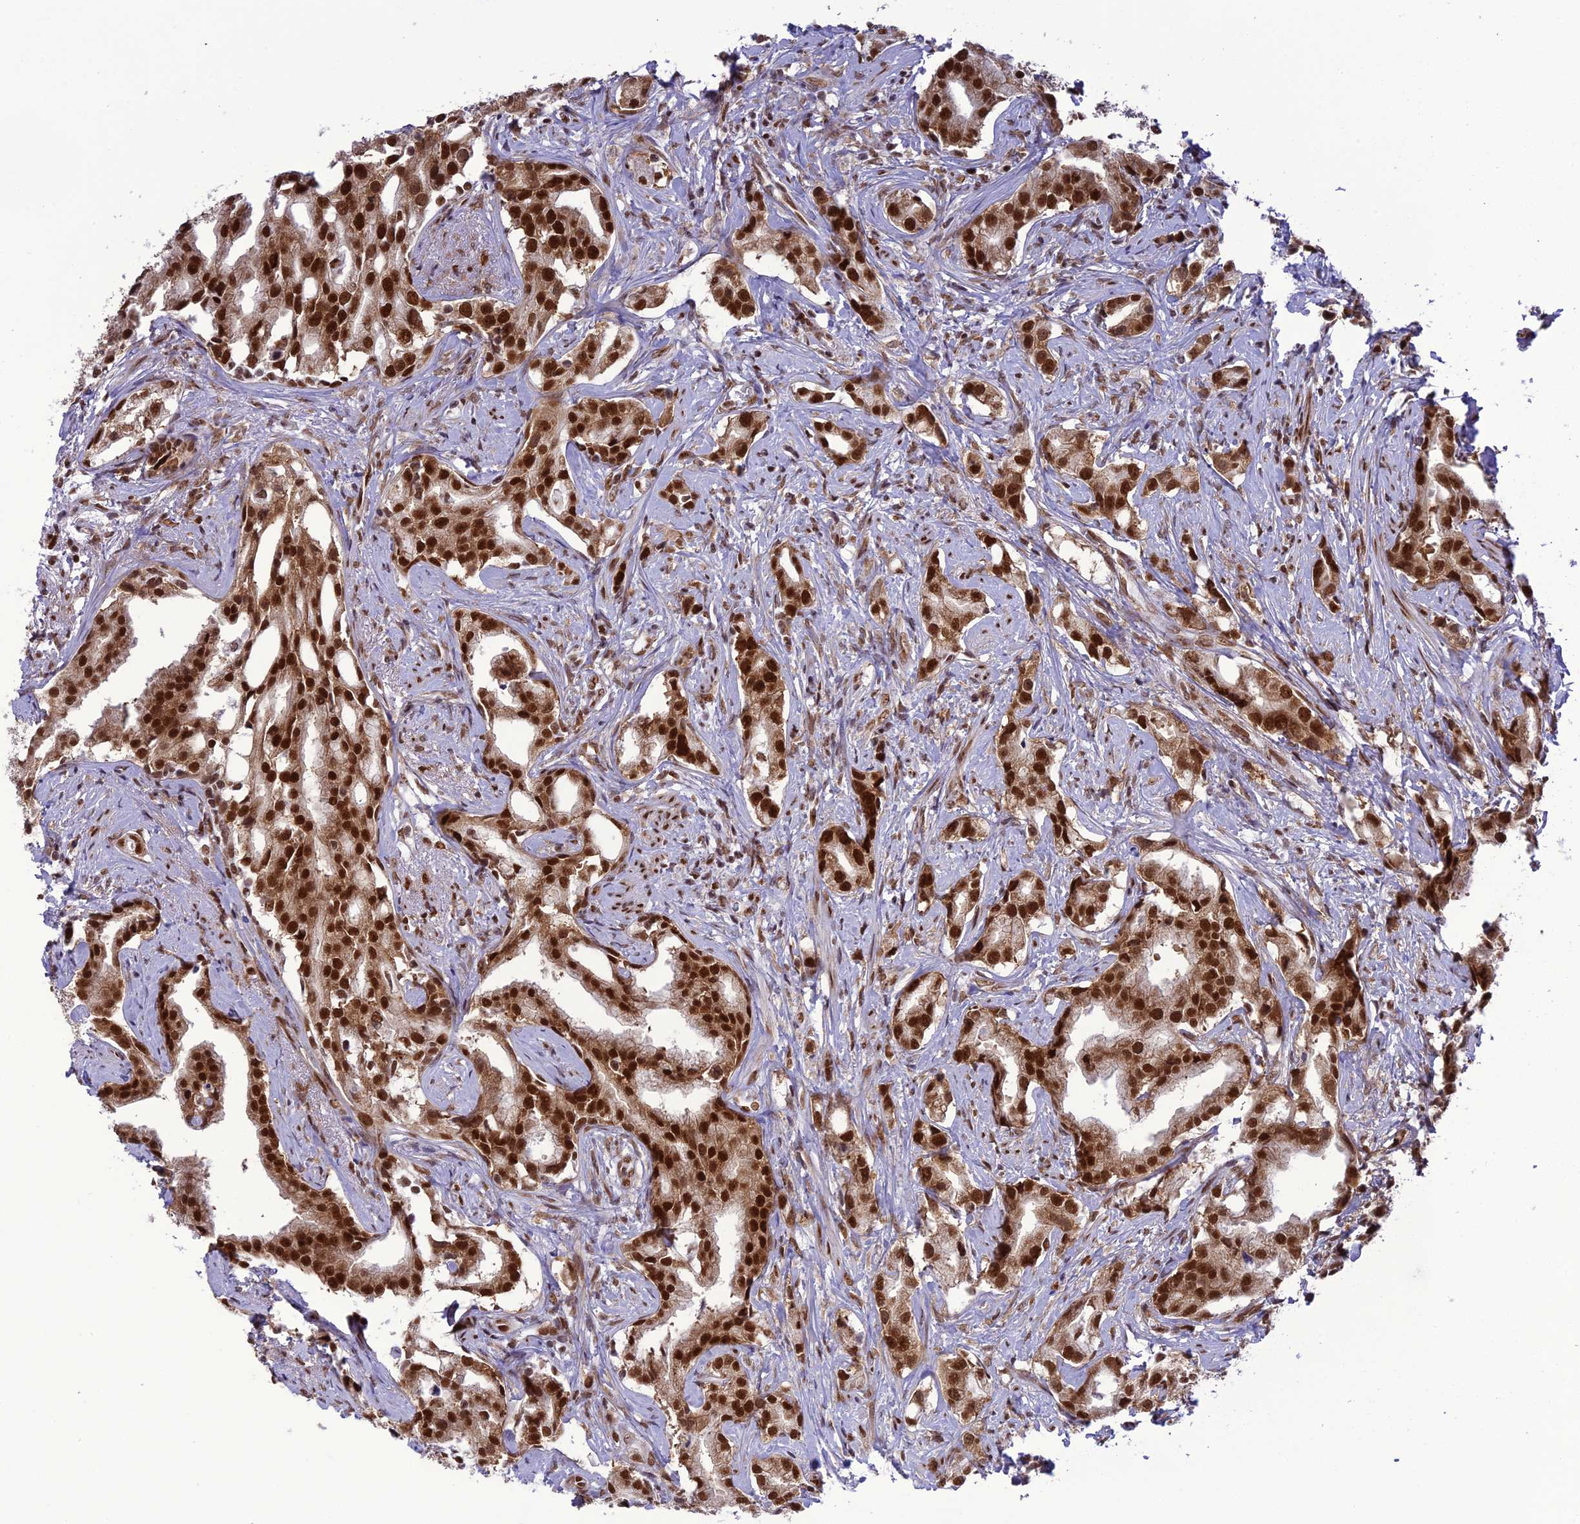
{"staining": {"intensity": "strong", "quantity": ">75%", "location": "nuclear"}, "tissue": "prostate cancer", "cell_type": "Tumor cells", "image_type": "cancer", "snomed": [{"axis": "morphology", "description": "Adenocarcinoma, High grade"}, {"axis": "topography", "description": "Prostate"}], "caption": "Immunohistochemical staining of human prostate adenocarcinoma (high-grade) displays strong nuclear protein positivity in about >75% of tumor cells.", "gene": "DDX1", "patient": {"sex": "male", "age": 67}}